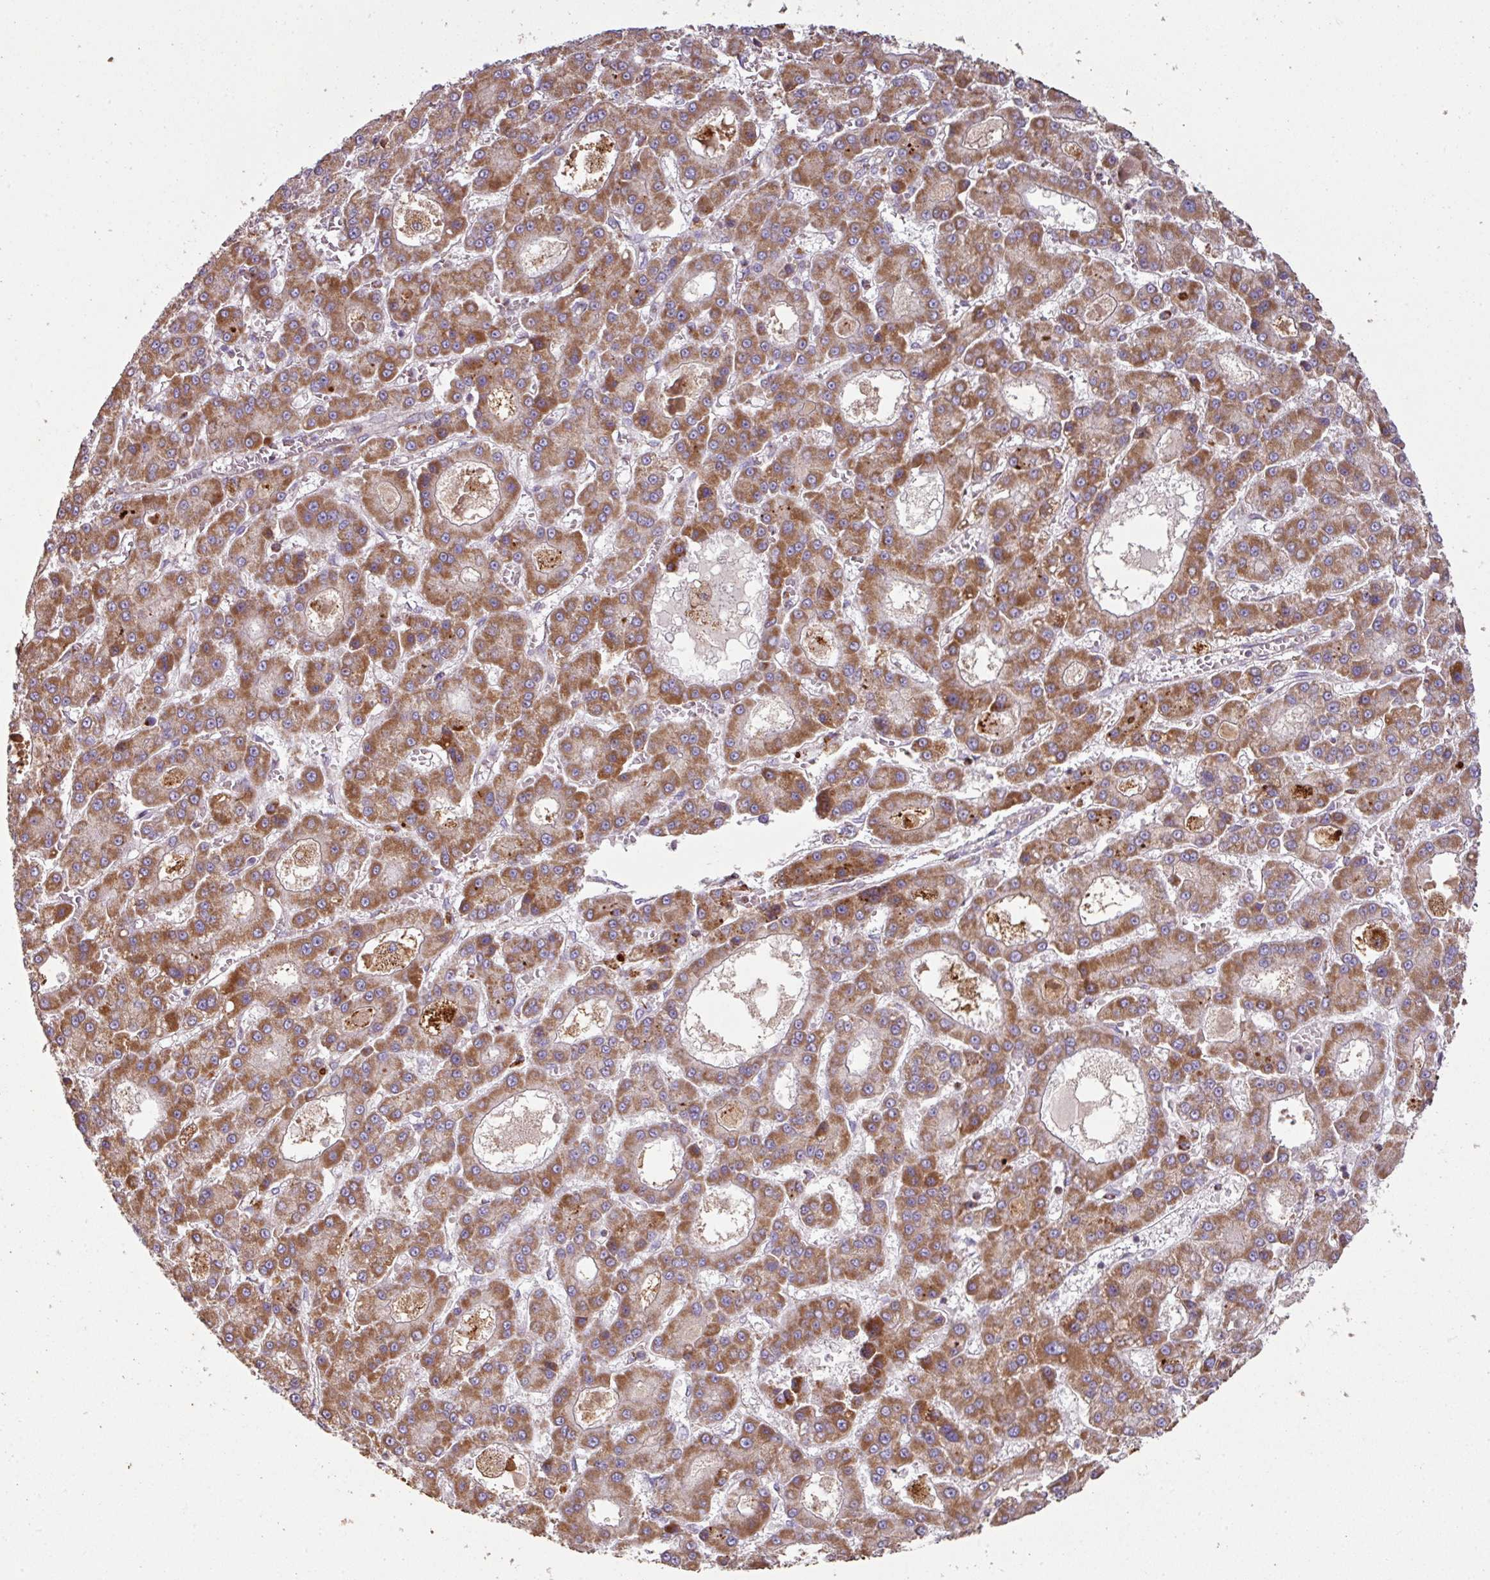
{"staining": {"intensity": "moderate", "quantity": ">75%", "location": "cytoplasmic/membranous"}, "tissue": "liver cancer", "cell_type": "Tumor cells", "image_type": "cancer", "snomed": [{"axis": "morphology", "description": "Carcinoma, Hepatocellular, NOS"}, {"axis": "topography", "description": "Liver"}], "caption": "A micrograph of hepatocellular carcinoma (liver) stained for a protein exhibits moderate cytoplasmic/membranous brown staining in tumor cells.", "gene": "SQOR", "patient": {"sex": "male", "age": 70}}